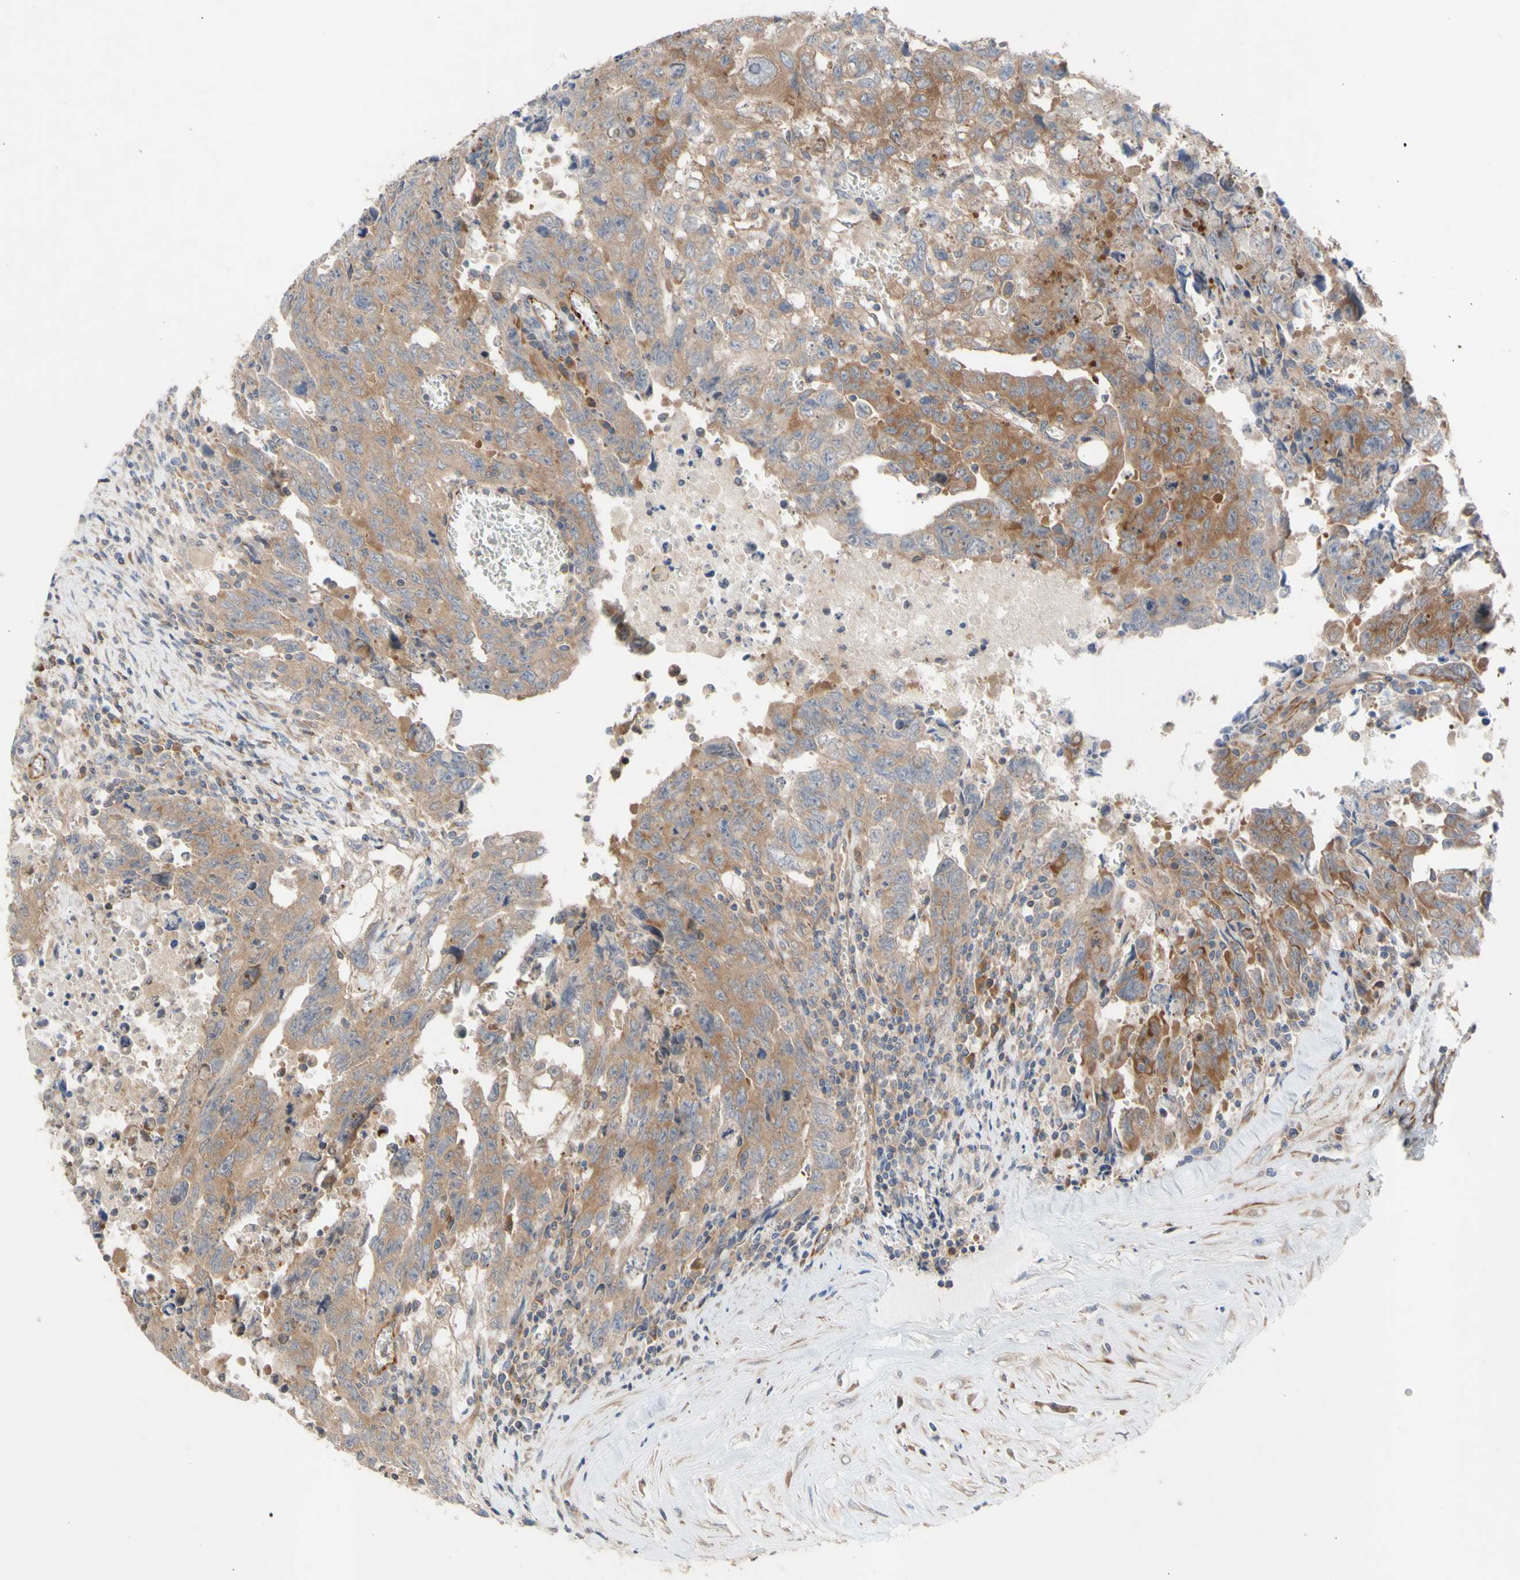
{"staining": {"intensity": "moderate", "quantity": ">75%", "location": "cytoplasmic/membranous"}, "tissue": "testis cancer", "cell_type": "Tumor cells", "image_type": "cancer", "snomed": [{"axis": "morphology", "description": "Carcinoma, Embryonal, NOS"}, {"axis": "topography", "description": "Testis"}], "caption": "Immunohistochemical staining of testis embryonal carcinoma demonstrates medium levels of moderate cytoplasmic/membranous protein staining in approximately >75% of tumor cells. (DAB IHC, brown staining for protein, blue staining for nuclei).", "gene": "EIF2S3", "patient": {"sex": "male", "age": 28}}